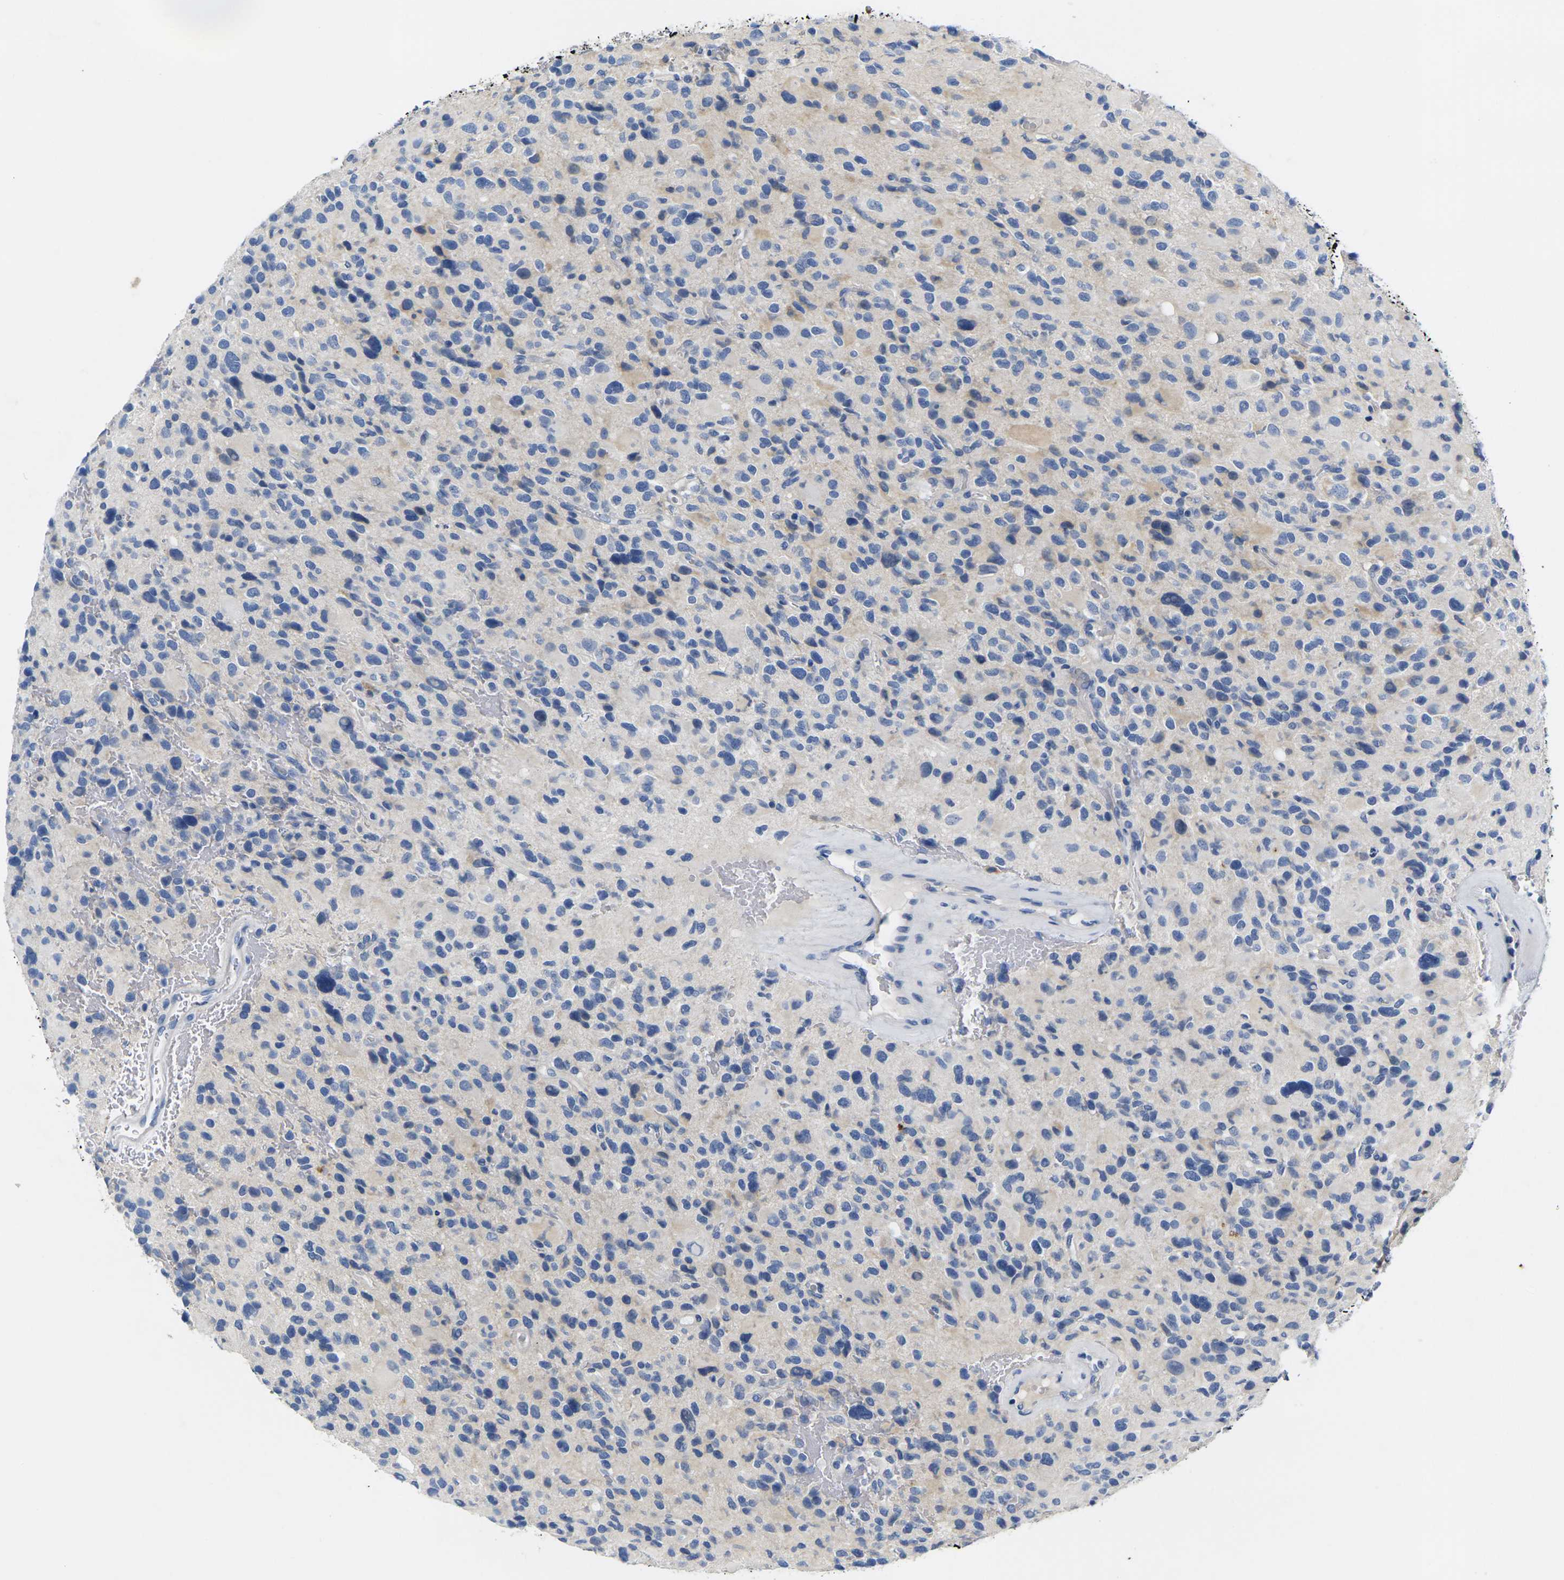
{"staining": {"intensity": "negative", "quantity": "none", "location": "none"}, "tissue": "glioma", "cell_type": "Tumor cells", "image_type": "cancer", "snomed": [{"axis": "morphology", "description": "Glioma, malignant, High grade"}, {"axis": "topography", "description": "Brain"}], "caption": "This photomicrograph is of malignant glioma (high-grade) stained with IHC to label a protein in brown with the nuclei are counter-stained blue. There is no positivity in tumor cells.", "gene": "NOCT", "patient": {"sex": "male", "age": 48}}